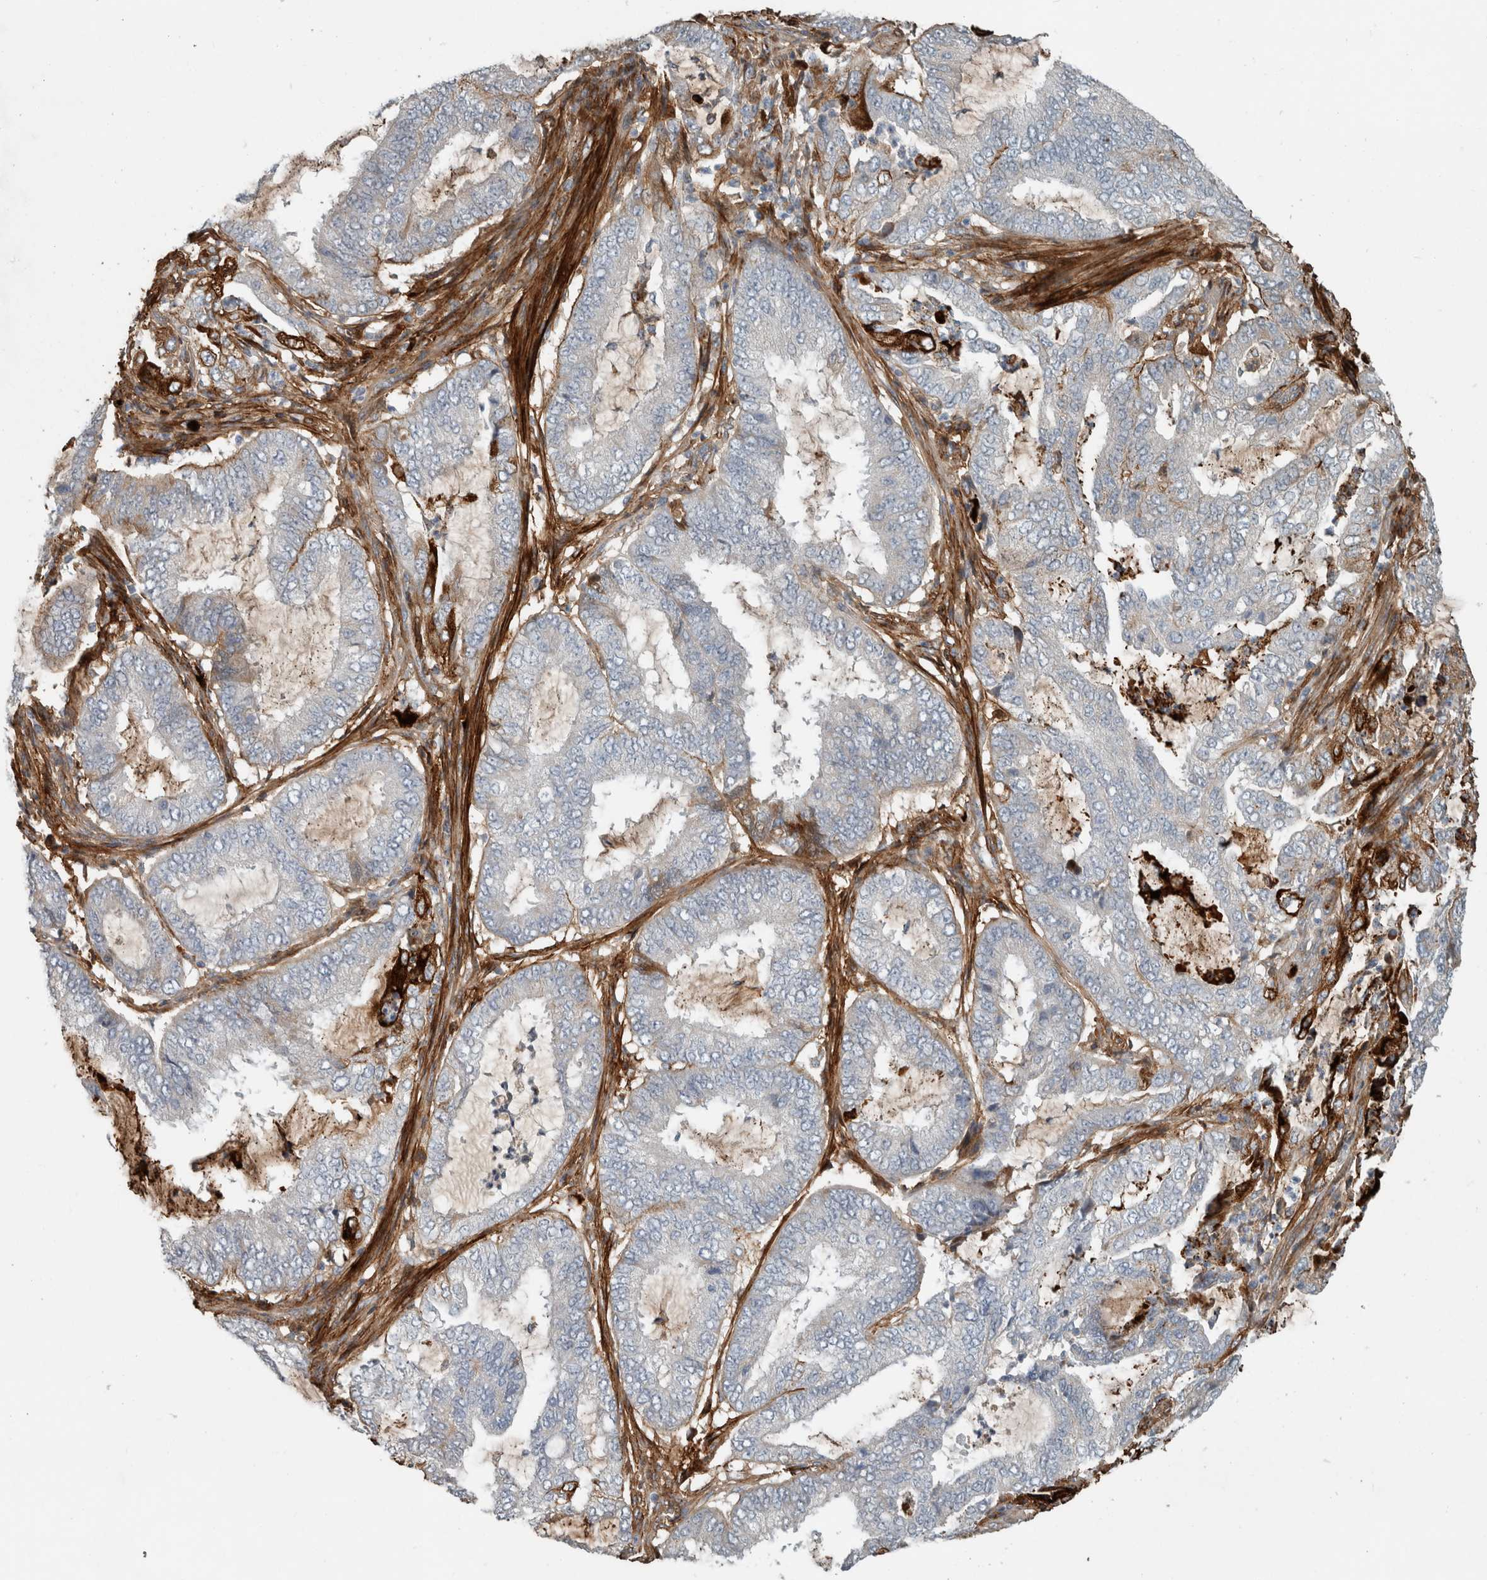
{"staining": {"intensity": "negative", "quantity": "none", "location": "none"}, "tissue": "endometrial cancer", "cell_type": "Tumor cells", "image_type": "cancer", "snomed": [{"axis": "morphology", "description": "Adenocarcinoma, NOS"}, {"axis": "topography", "description": "Endometrium"}], "caption": "Immunohistochemical staining of endometrial adenocarcinoma exhibits no significant staining in tumor cells.", "gene": "FN1", "patient": {"sex": "female", "age": 51}}